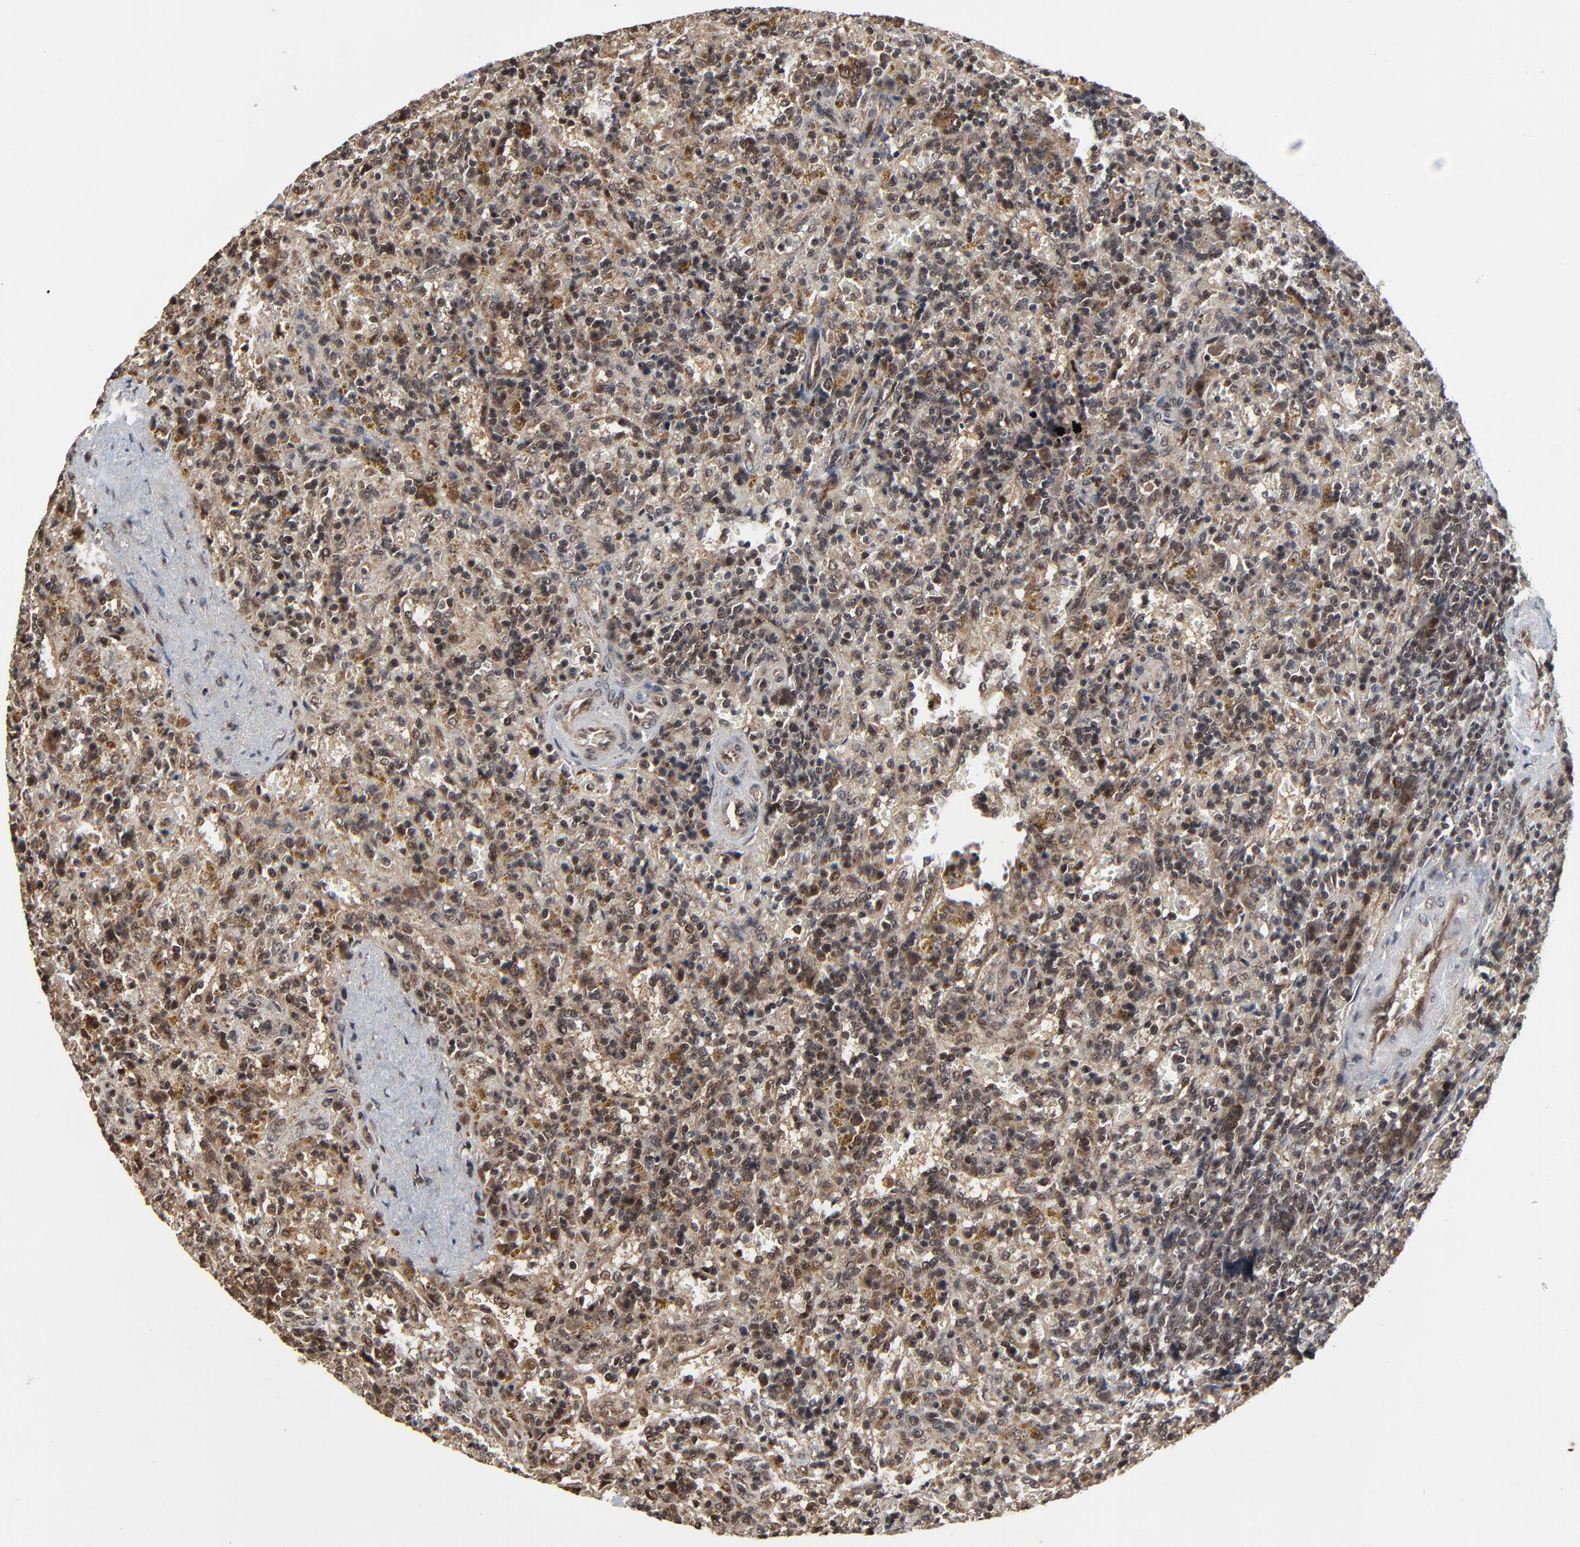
{"staining": {"intensity": "moderate", "quantity": "25%-75%", "location": "cytoplasmic/membranous,nuclear"}, "tissue": "lymphoma", "cell_type": "Tumor cells", "image_type": "cancer", "snomed": [{"axis": "morphology", "description": "Malignant lymphoma, non-Hodgkin's type, Low grade"}, {"axis": "topography", "description": "Spleen"}], "caption": "A high-resolution image shows immunohistochemistry (IHC) staining of low-grade malignant lymphoma, non-Hodgkin's type, which shows moderate cytoplasmic/membranous and nuclear positivity in about 25%-75% of tumor cells.", "gene": "RHOJ", "patient": {"sex": "female", "age": 65}}